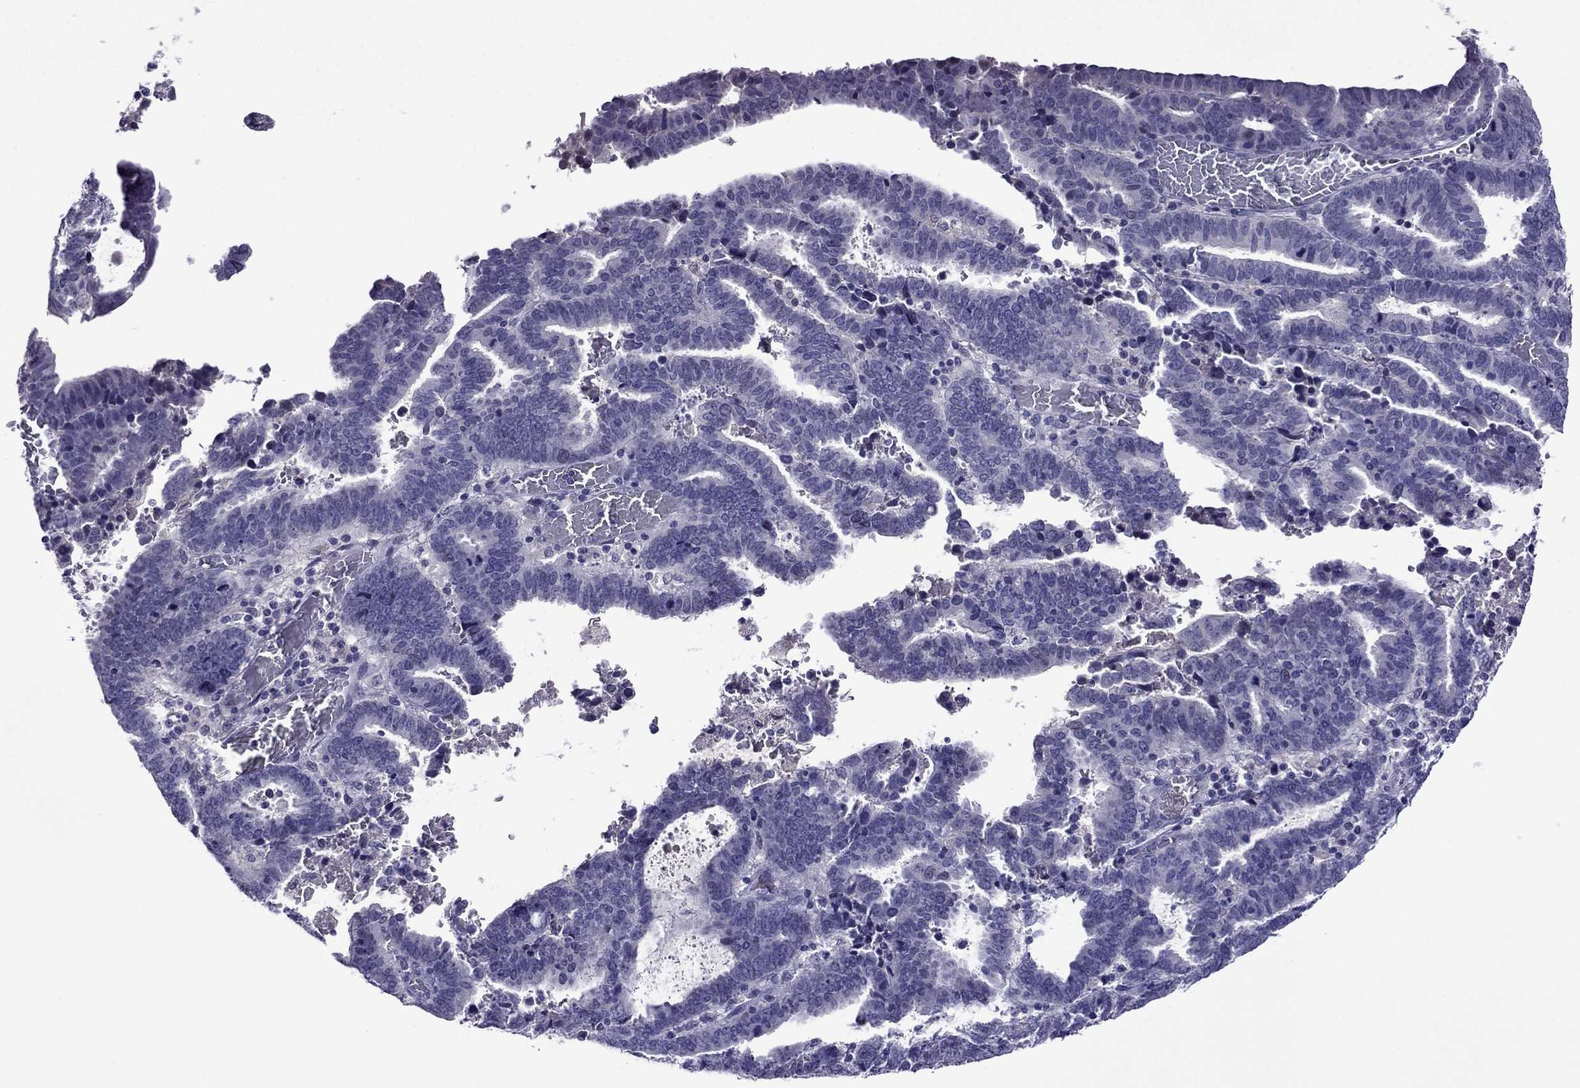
{"staining": {"intensity": "negative", "quantity": "none", "location": "none"}, "tissue": "endometrial cancer", "cell_type": "Tumor cells", "image_type": "cancer", "snomed": [{"axis": "morphology", "description": "Adenocarcinoma, NOS"}, {"axis": "topography", "description": "Uterus"}], "caption": "Photomicrograph shows no protein expression in tumor cells of endometrial cancer (adenocarcinoma) tissue.", "gene": "SPTBN4", "patient": {"sex": "female", "age": 83}}